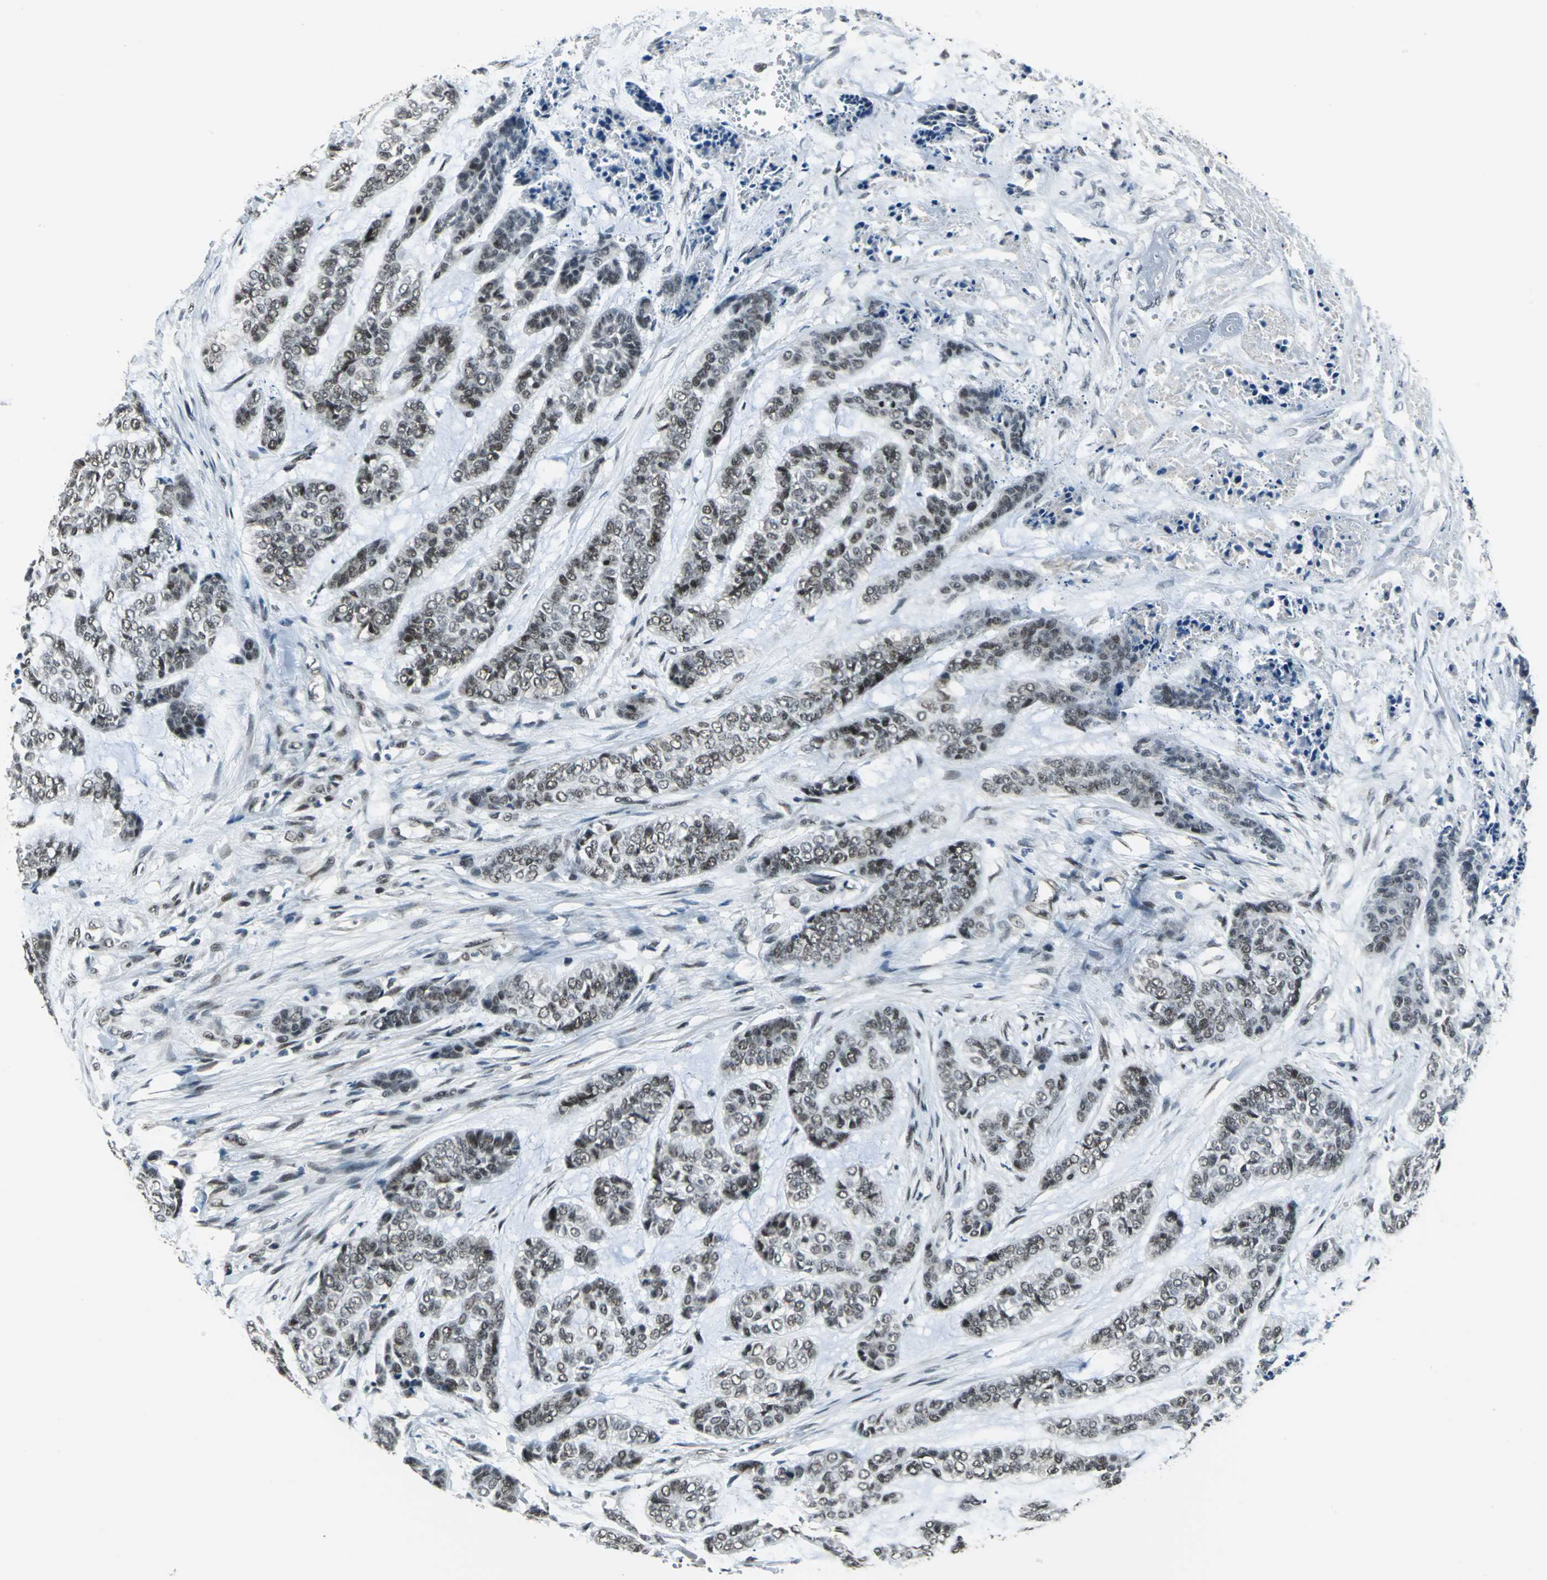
{"staining": {"intensity": "weak", "quantity": "25%-75%", "location": "nuclear"}, "tissue": "skin cancer", "cell_type": "Tumor cells", "image_type": "cancer", "snomed": [{"axis": "morphology", "description": "Basal cell carcinoma"}, {"axis": "topography", "description": "Skin"}], "caption": "Basal cell carcinoma (skin) stained with IHC demonstrates weak nuclear expression in about 25%-75% of tumor cells.", "gene": "ELF2", "patient": {"sex": "female", "age": 64}}